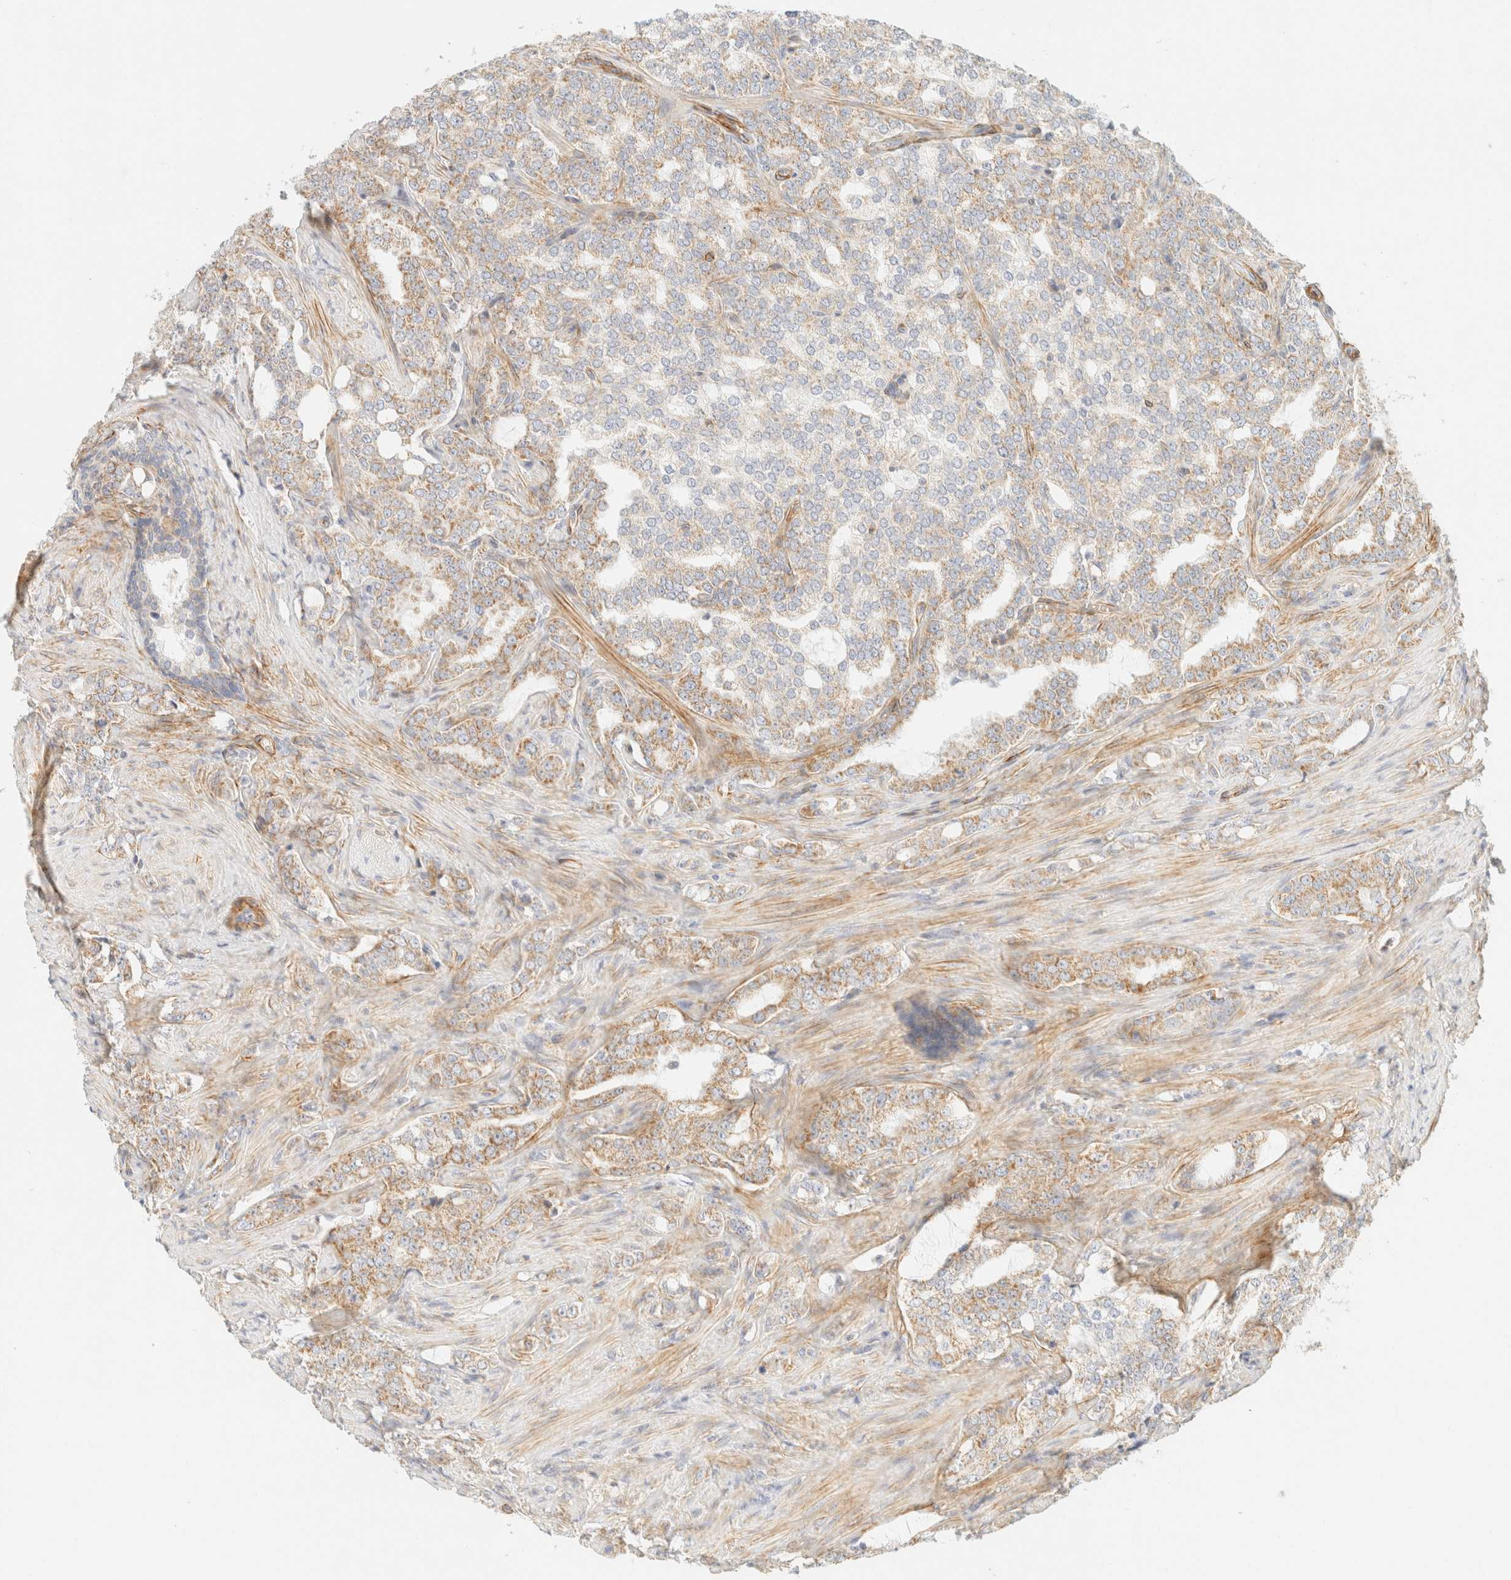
{"staining": {"intensity": "moderate", "quantity": "25%-75%", "location": "cytoplasmic/membranous"}, "tissue": "prostate cancer", "cell_type": "Tumor cells", "image_type": "cancer", "snomed": [{"axis": "morphology", "description": "Adenocarcinoma, High grade"}, {"axis": "topography", "description": "Prostate"}], "caption": "Human prostate cancer stained with a brown dye shows moderate cytoplasmic/membranous positive expression in about 25%-75% of tumor cells.", "gene": "MRM3", "patient": {"sex": "male", "age": 64}}